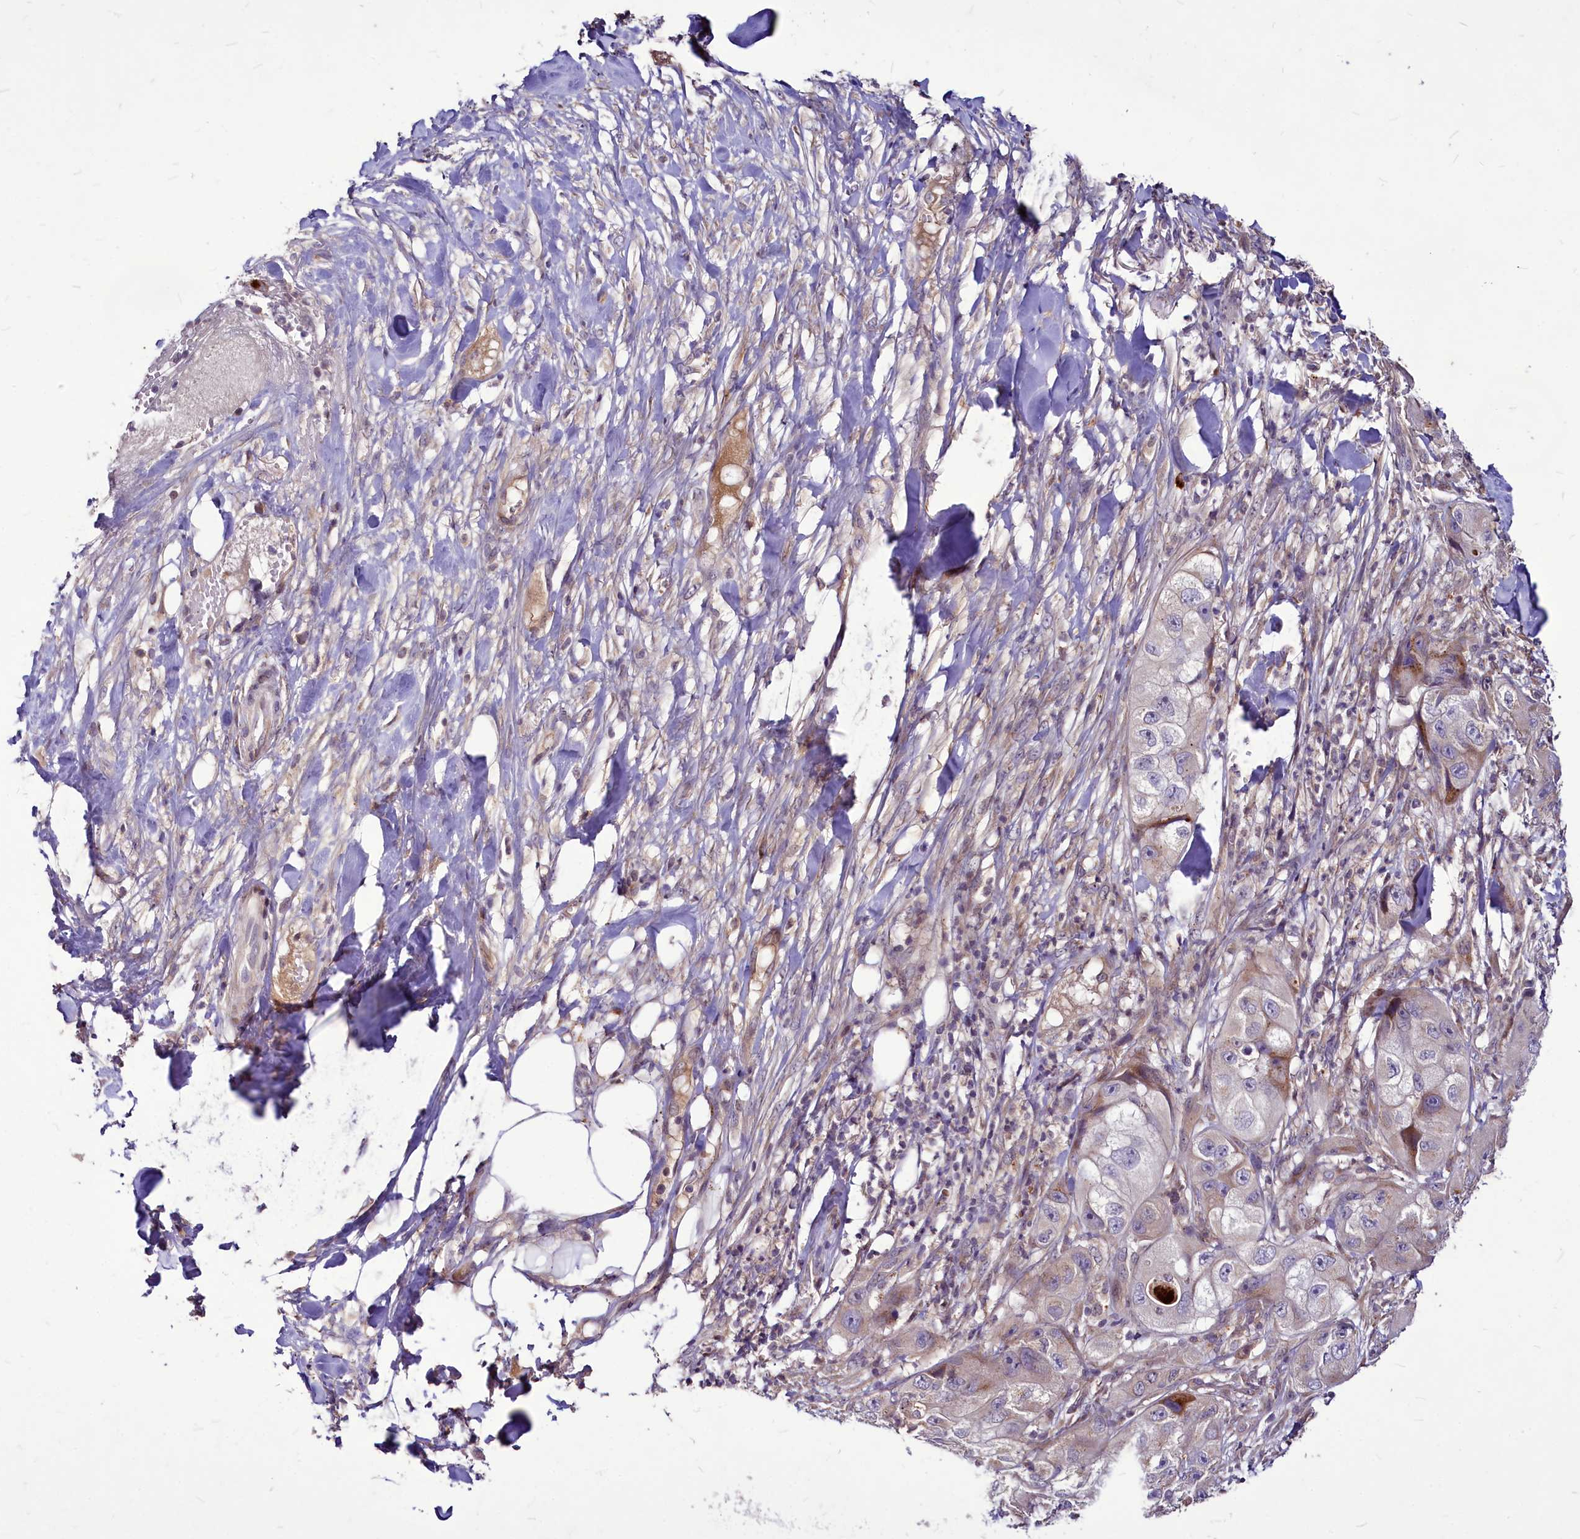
{"staining": {"intensity": "weak", "quantity": "<25%", "location": "cytoplasmic/membranous"}, "tissue": "skin cancer", "cell_type": "Tumor cells", "image_type": "cancer", "snomed": [{"axis": "morphology", "description": "Squamous cell carcinoma, NOS"}, {"axis": "topography", "description": "Skin"}, {"axis": "topography", "description": "Subcutis"}], "caption": "There is no significant expression in tumor cells of skin cancer (squamous cell carcinoma). The staining was performed using DAB to visualize the protein expression in brown, while the nuclei were stained in blue with hematoxylin (Magnification: 20x).", "gene": "C11orf86", "patient": {"sex": "male", "age": 73}}